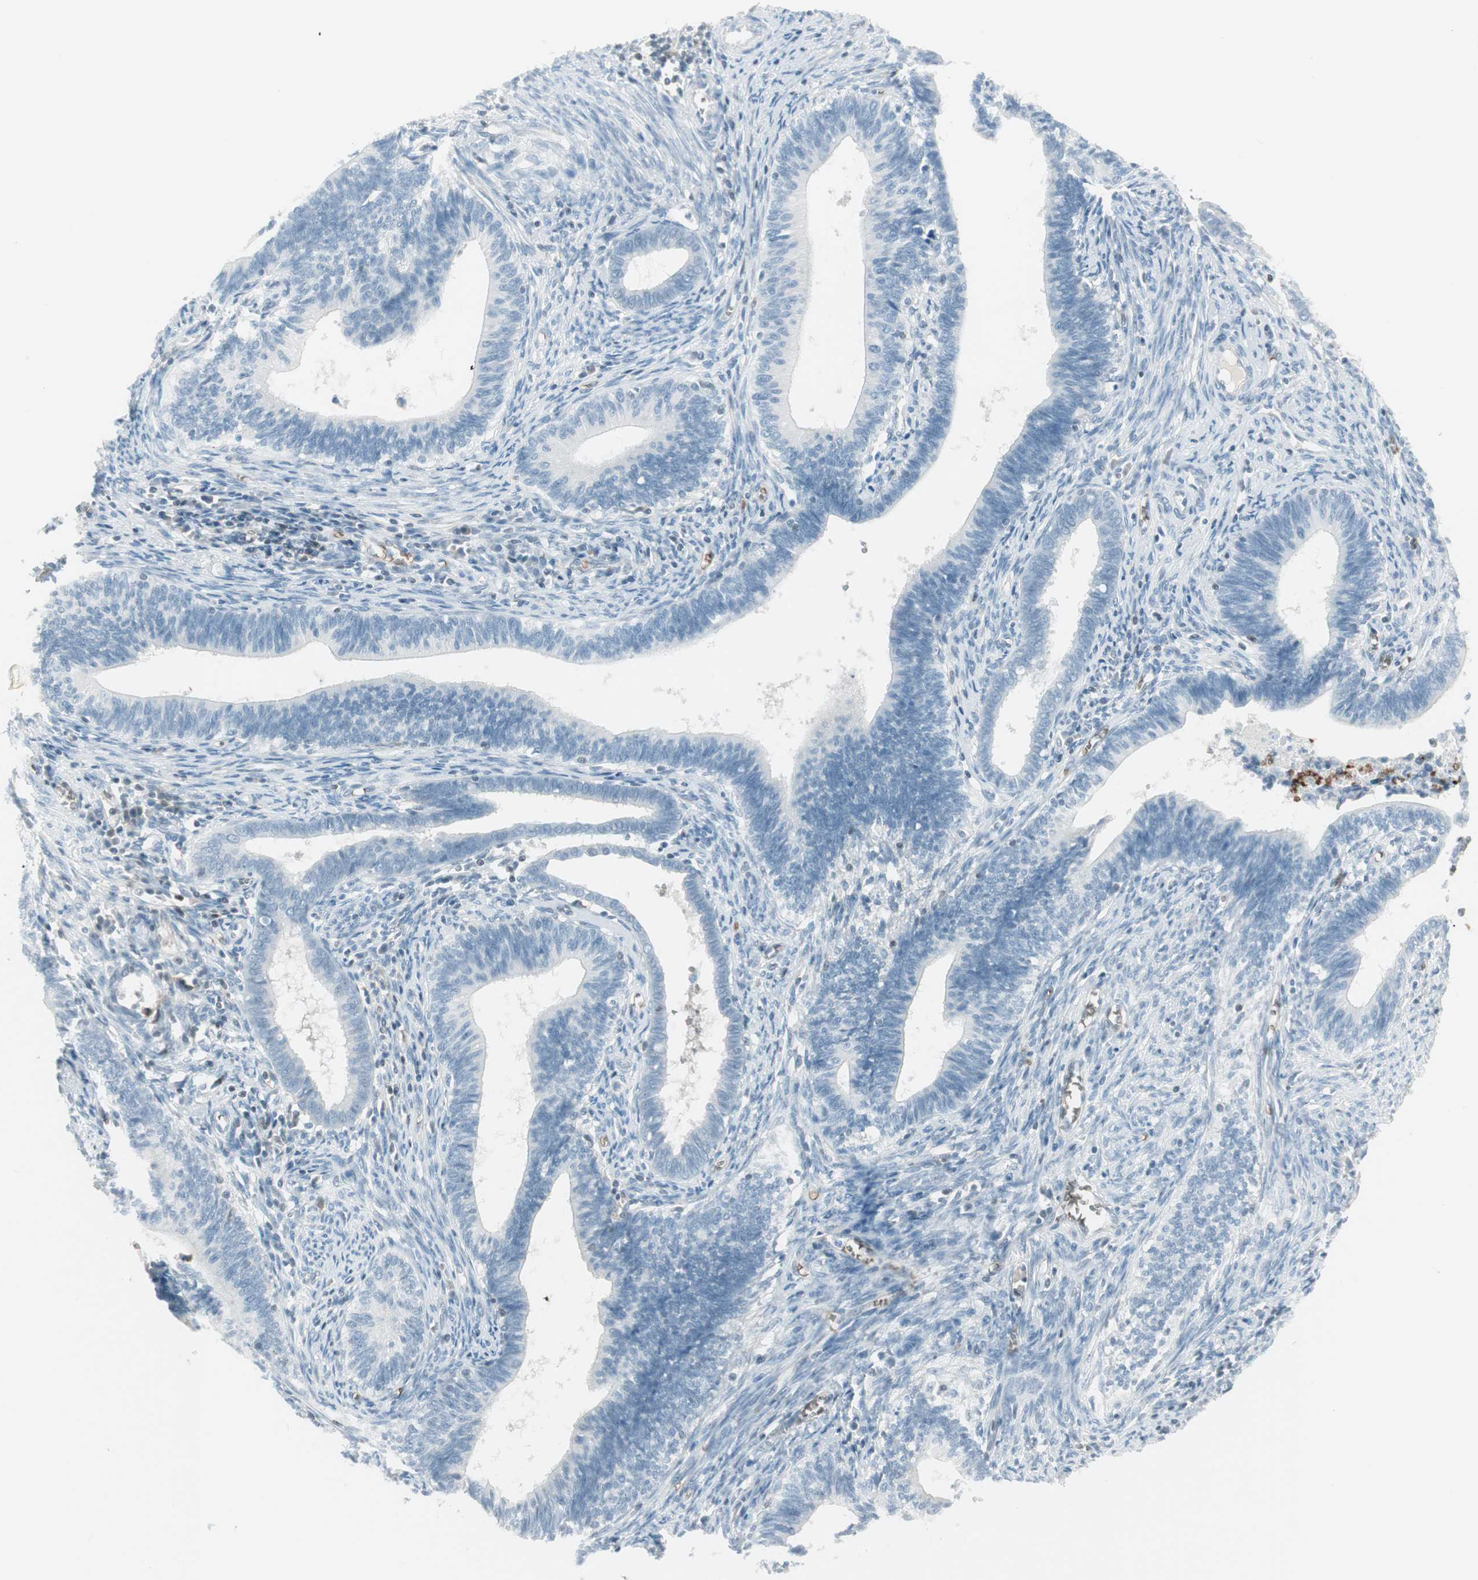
{"staining": {"intensity": "negative", "quantity": "none", "location": "none"}, "tissue": "cervical cancer", "cell_type": "Tumor cells", "image_type": "cancer", "snomed": [{"axis": "morphology", "description": "Adenocarcinoma, NOS"}, {"axis": "topography", "description": "Cervix"}], "caption": "Cervical cancer (adenocarcinoma) was stained to show a protein in brown. There is no significant expression in tumor cells.", "gene": "MAP4K1", "patient": {"sex": "female", "age": 44}}